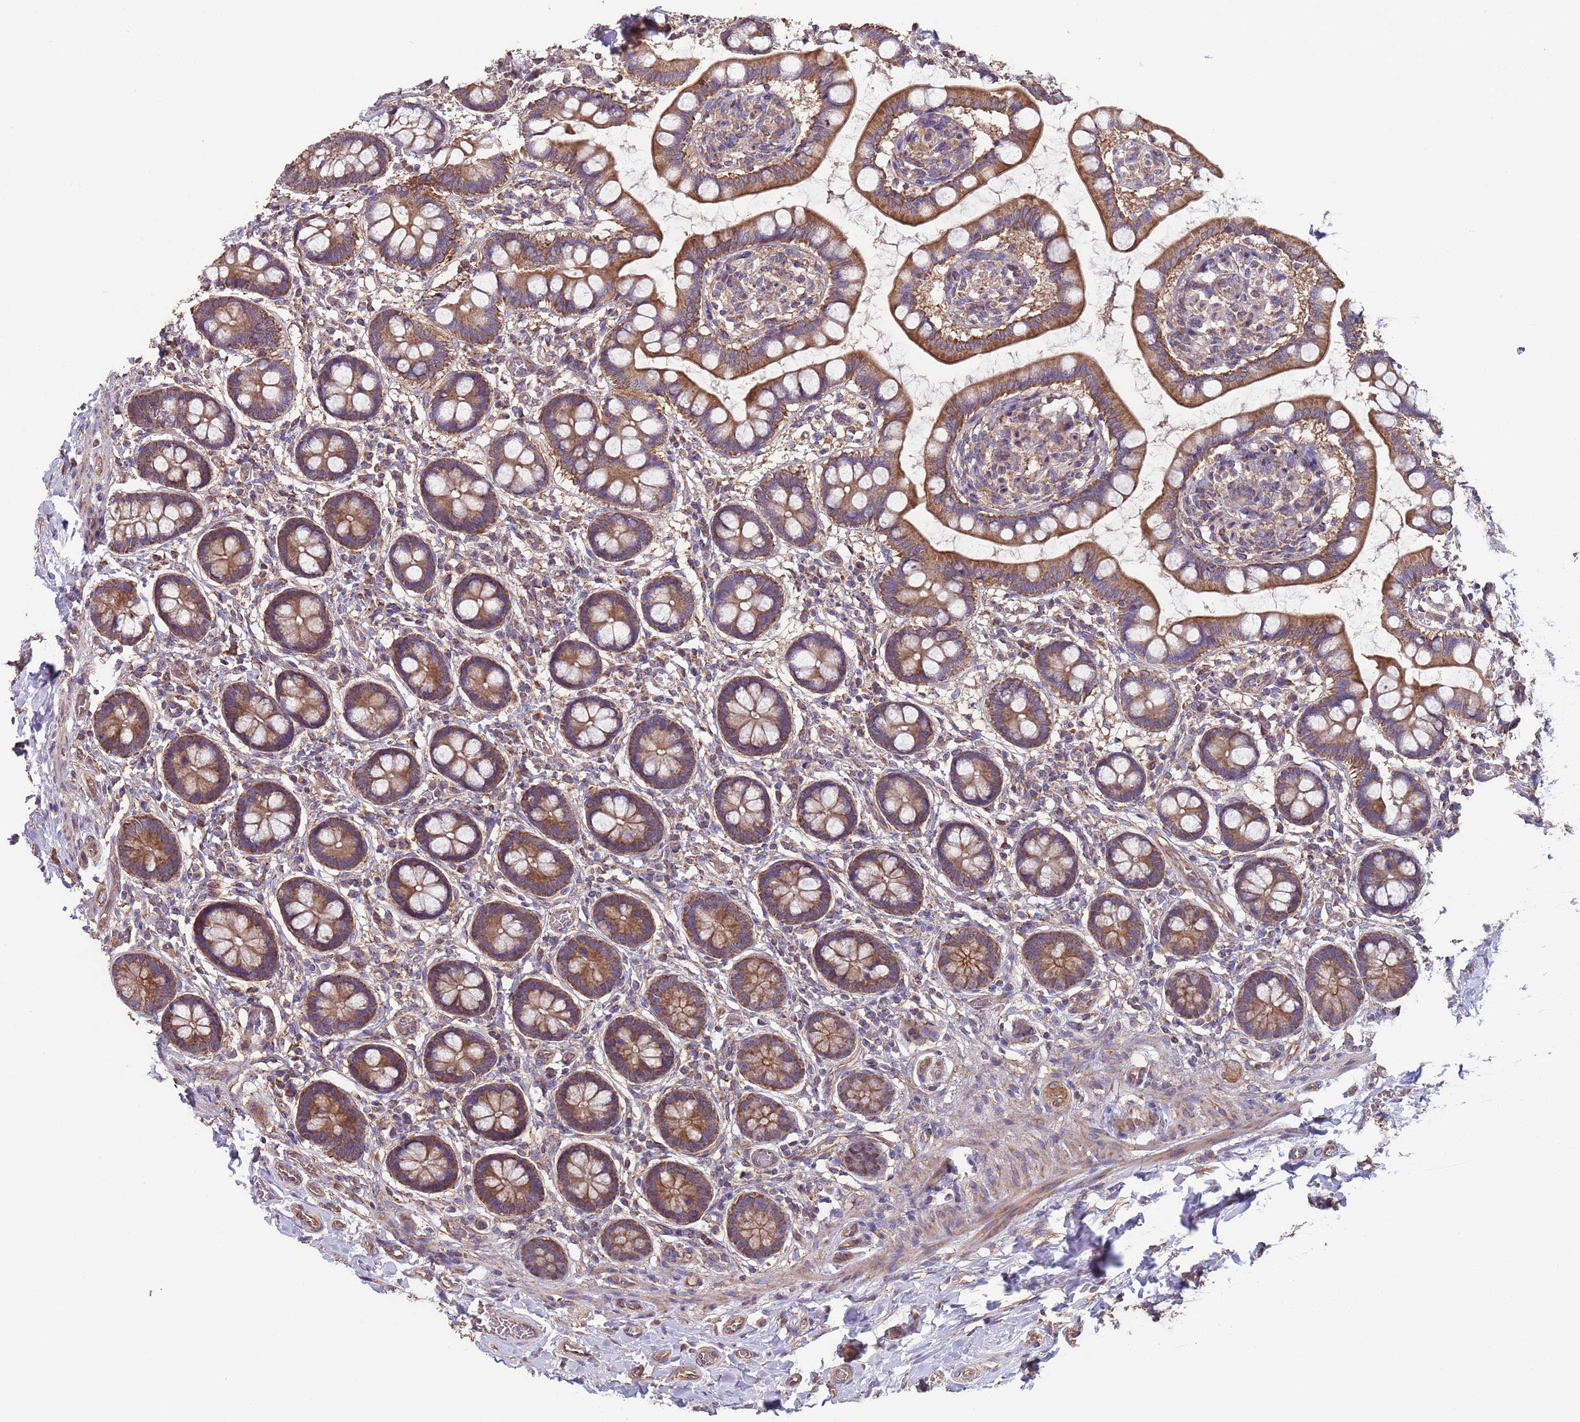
{"staining": {"intensity": "strong", "quantity": ">75%", "location": "cytoplasmic/membranous"}, "tissue": "small intestine", "cell_type": "Glandular cells", "image_type": "normal", "snomed": [{"axis": "morphology", "description": "Normal tissue, NOS"}, {"axis": "topography", "description": "Small intestine"}], "caption": "Human small intestine stained with a protein marker exhibits strong staining in glandular cells.", "gene": "EEF1AKMT1", "patient": {"sex": "male", "age": 52}}